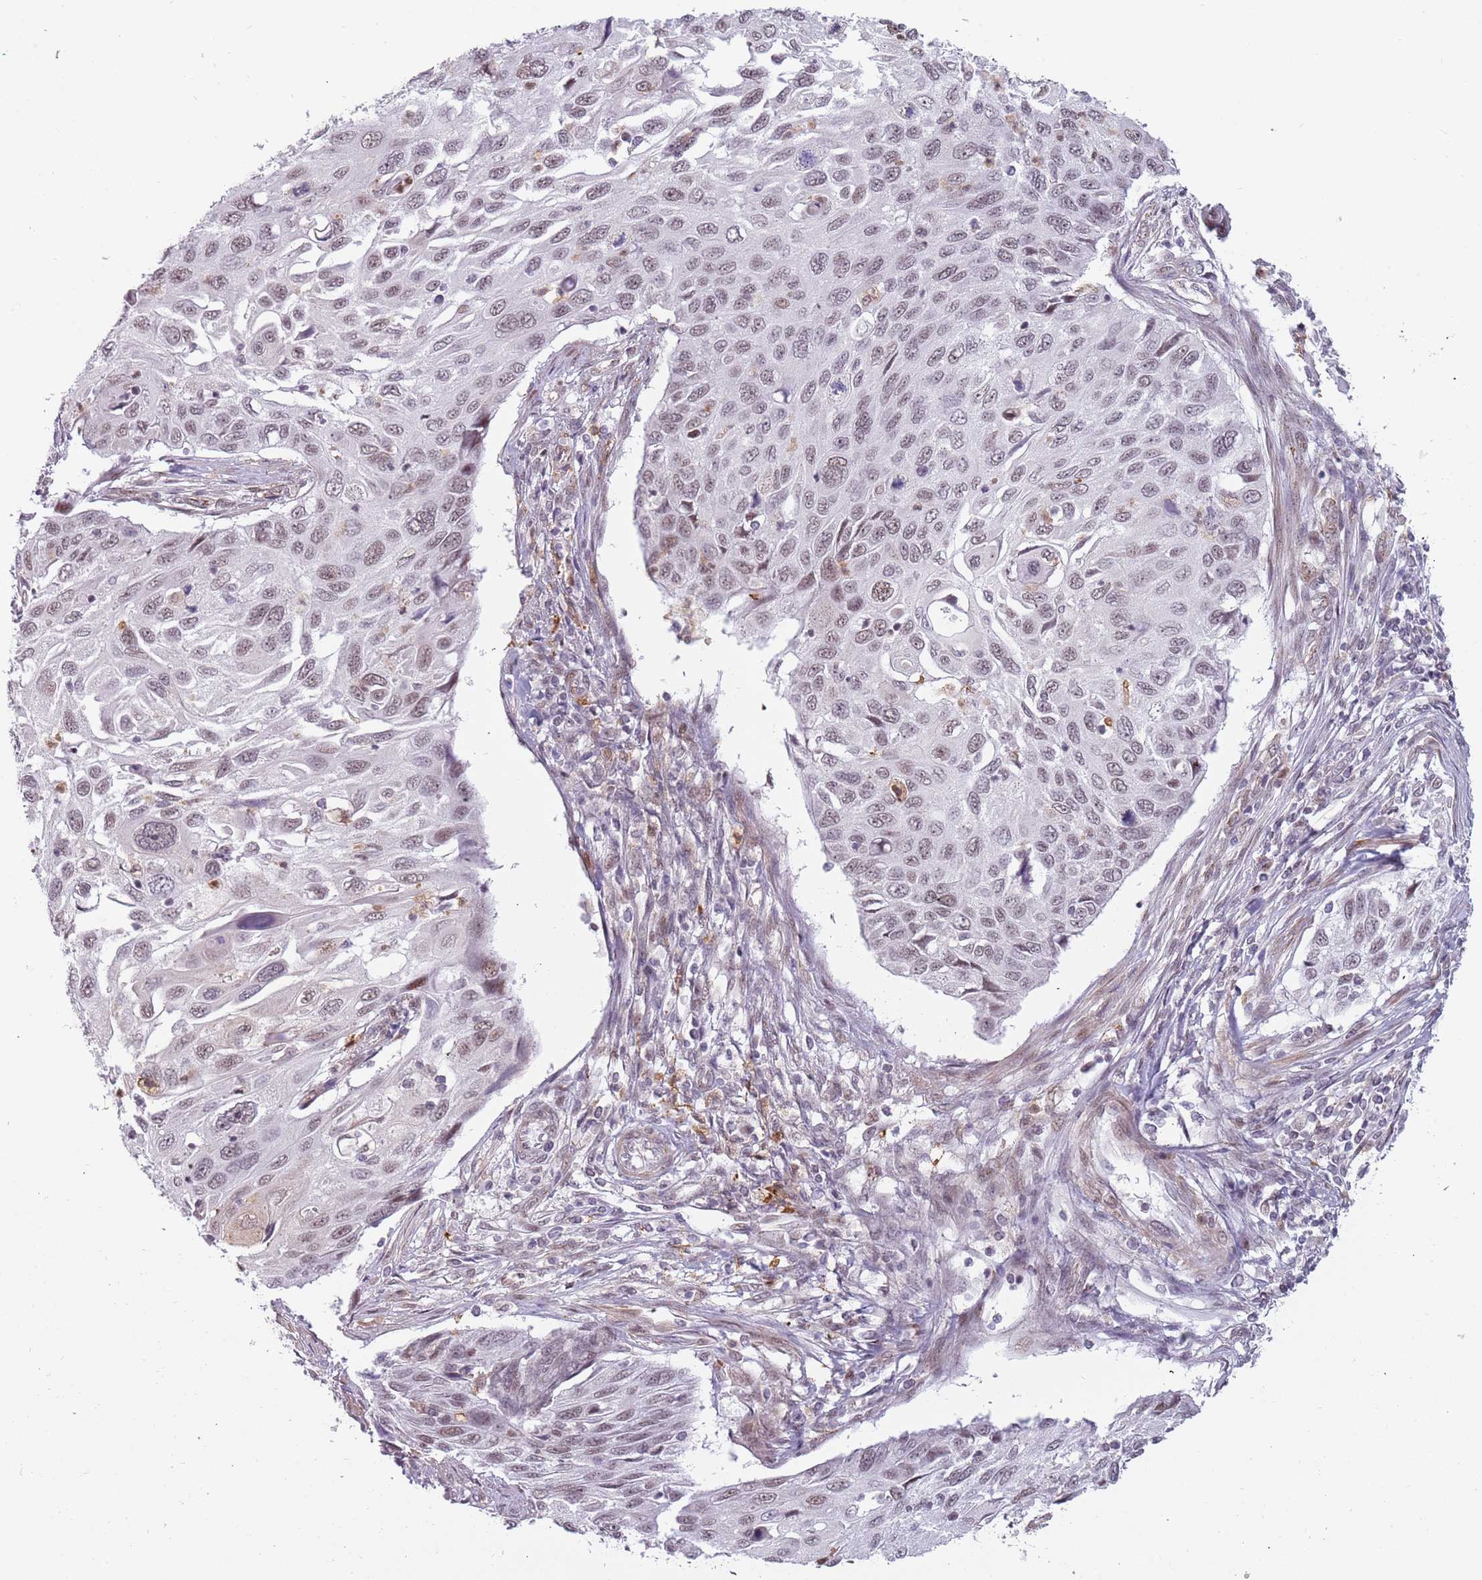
{"staining": {"intensity": "weak", "quantity": "25%-75%", "location": "nuclear"}, "tissue": "cervical cancer", "cell_type": "Tumor cells", "image_type": "cancer", "snomed": [{"axis": "morphology", "description": "Squamous cell carcinoma, NOS"}, {"axis": "topography", "description": "Cervix"}], "caption": "Approximately 25%-75% of tumor cells in human squamous cell carcinoma (cervical) show weak nuclear protein expression as visualized by brown immunohistochemical staining.", "gene": "REXO4", "patient": {"sex": "female", "age": 70}}